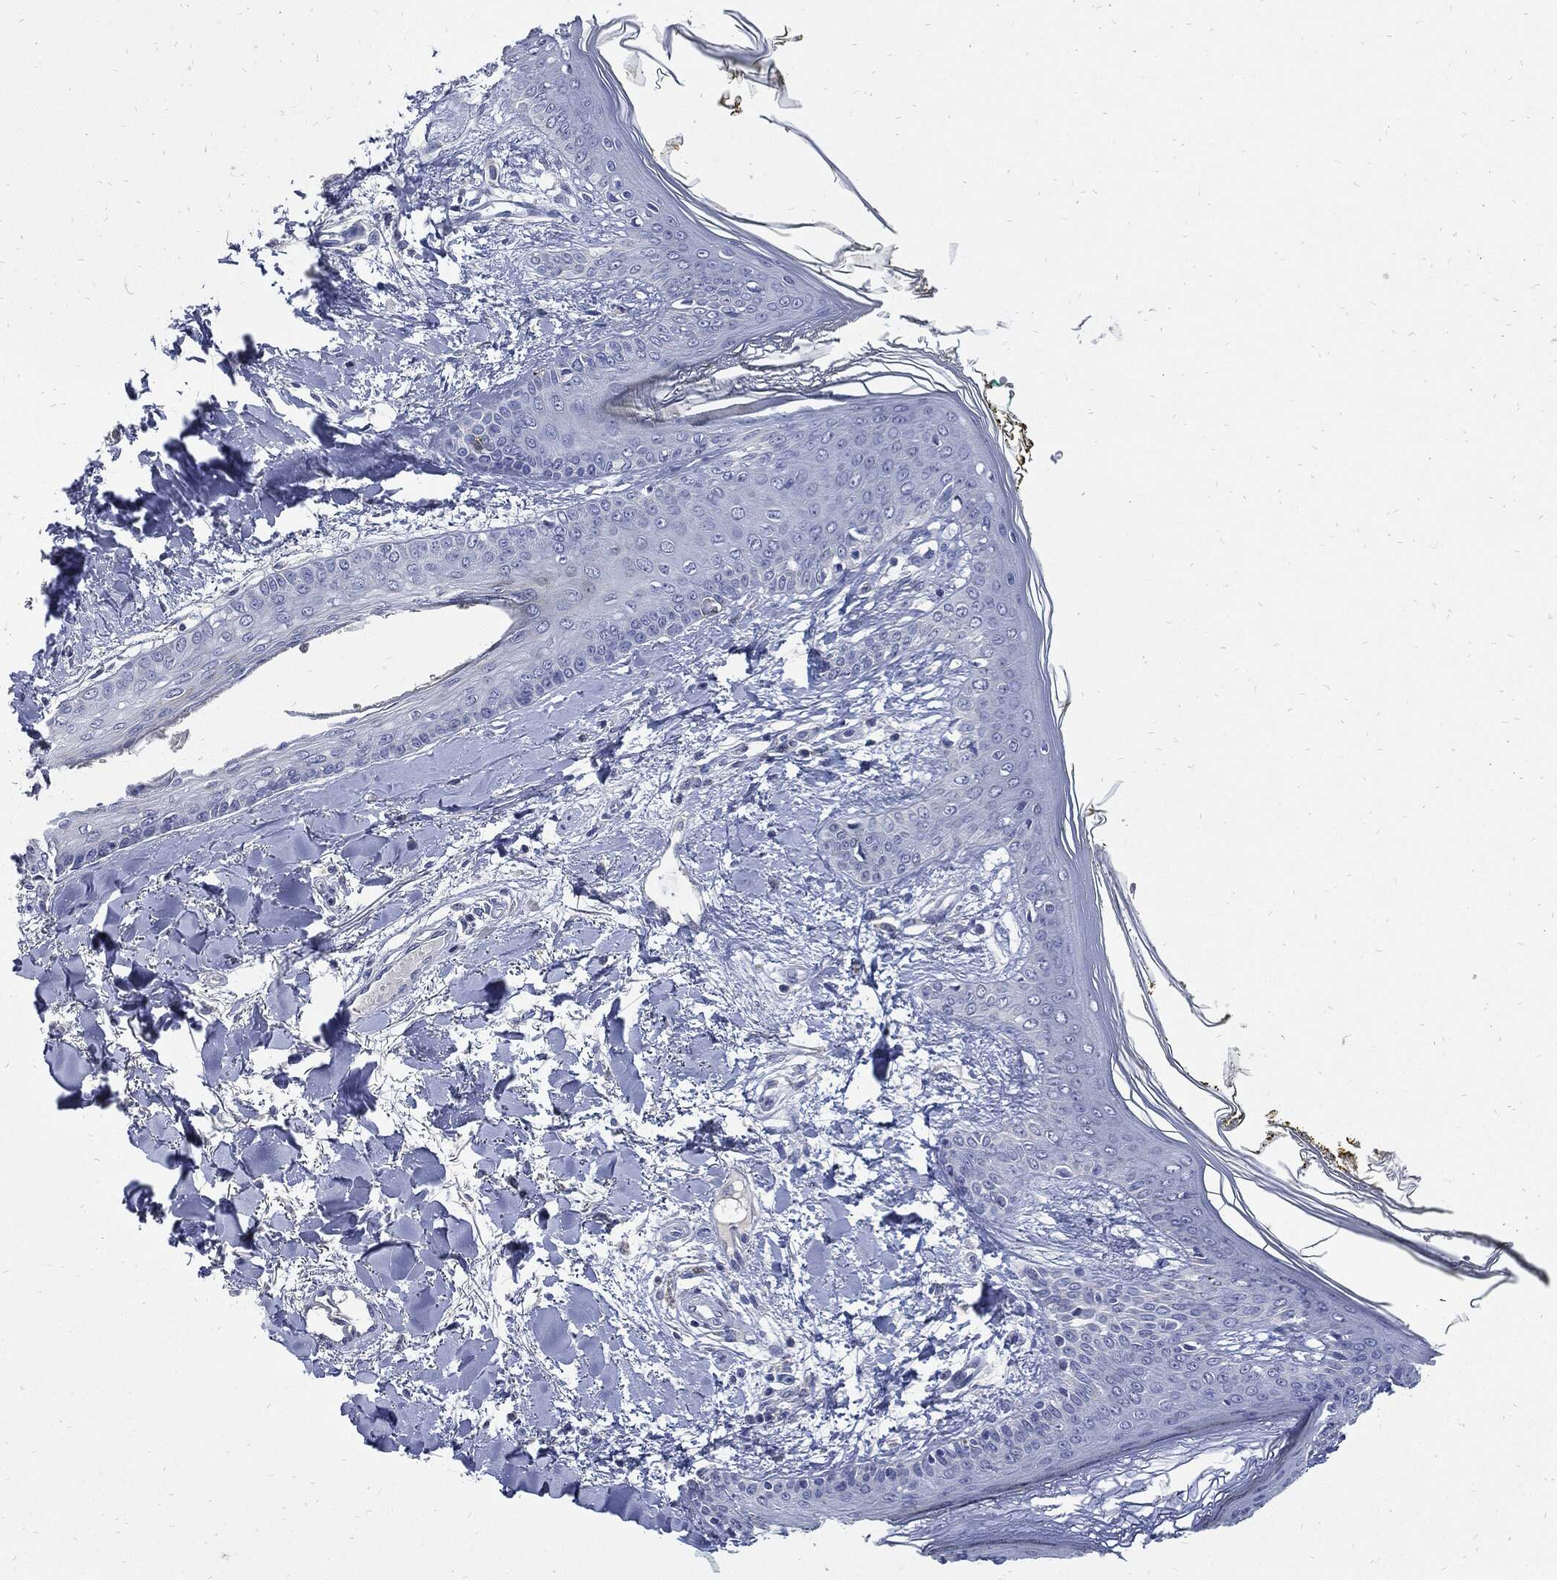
{"staining": {"intensity": "negative", "quantity": "none", "location": "none"}, "tissue": "skin", "cell_type": "Fibroblasts", "image_type": "normal", "snomed": [{"axis": "morphology", "description": "Normal tissue, NOS"}, {"axis": "morphology", "description": "Malignant melanoma, NOS"}, {"axis": "topography", "description": "Skin"}], "caption": "Histopathology image shows no protein expression in fibroblasts of unremarkable skin. (DAB immunohistochemistry, high magnification).", "gene": "CPE", "patient": {"sex": "female", "age": 34}}